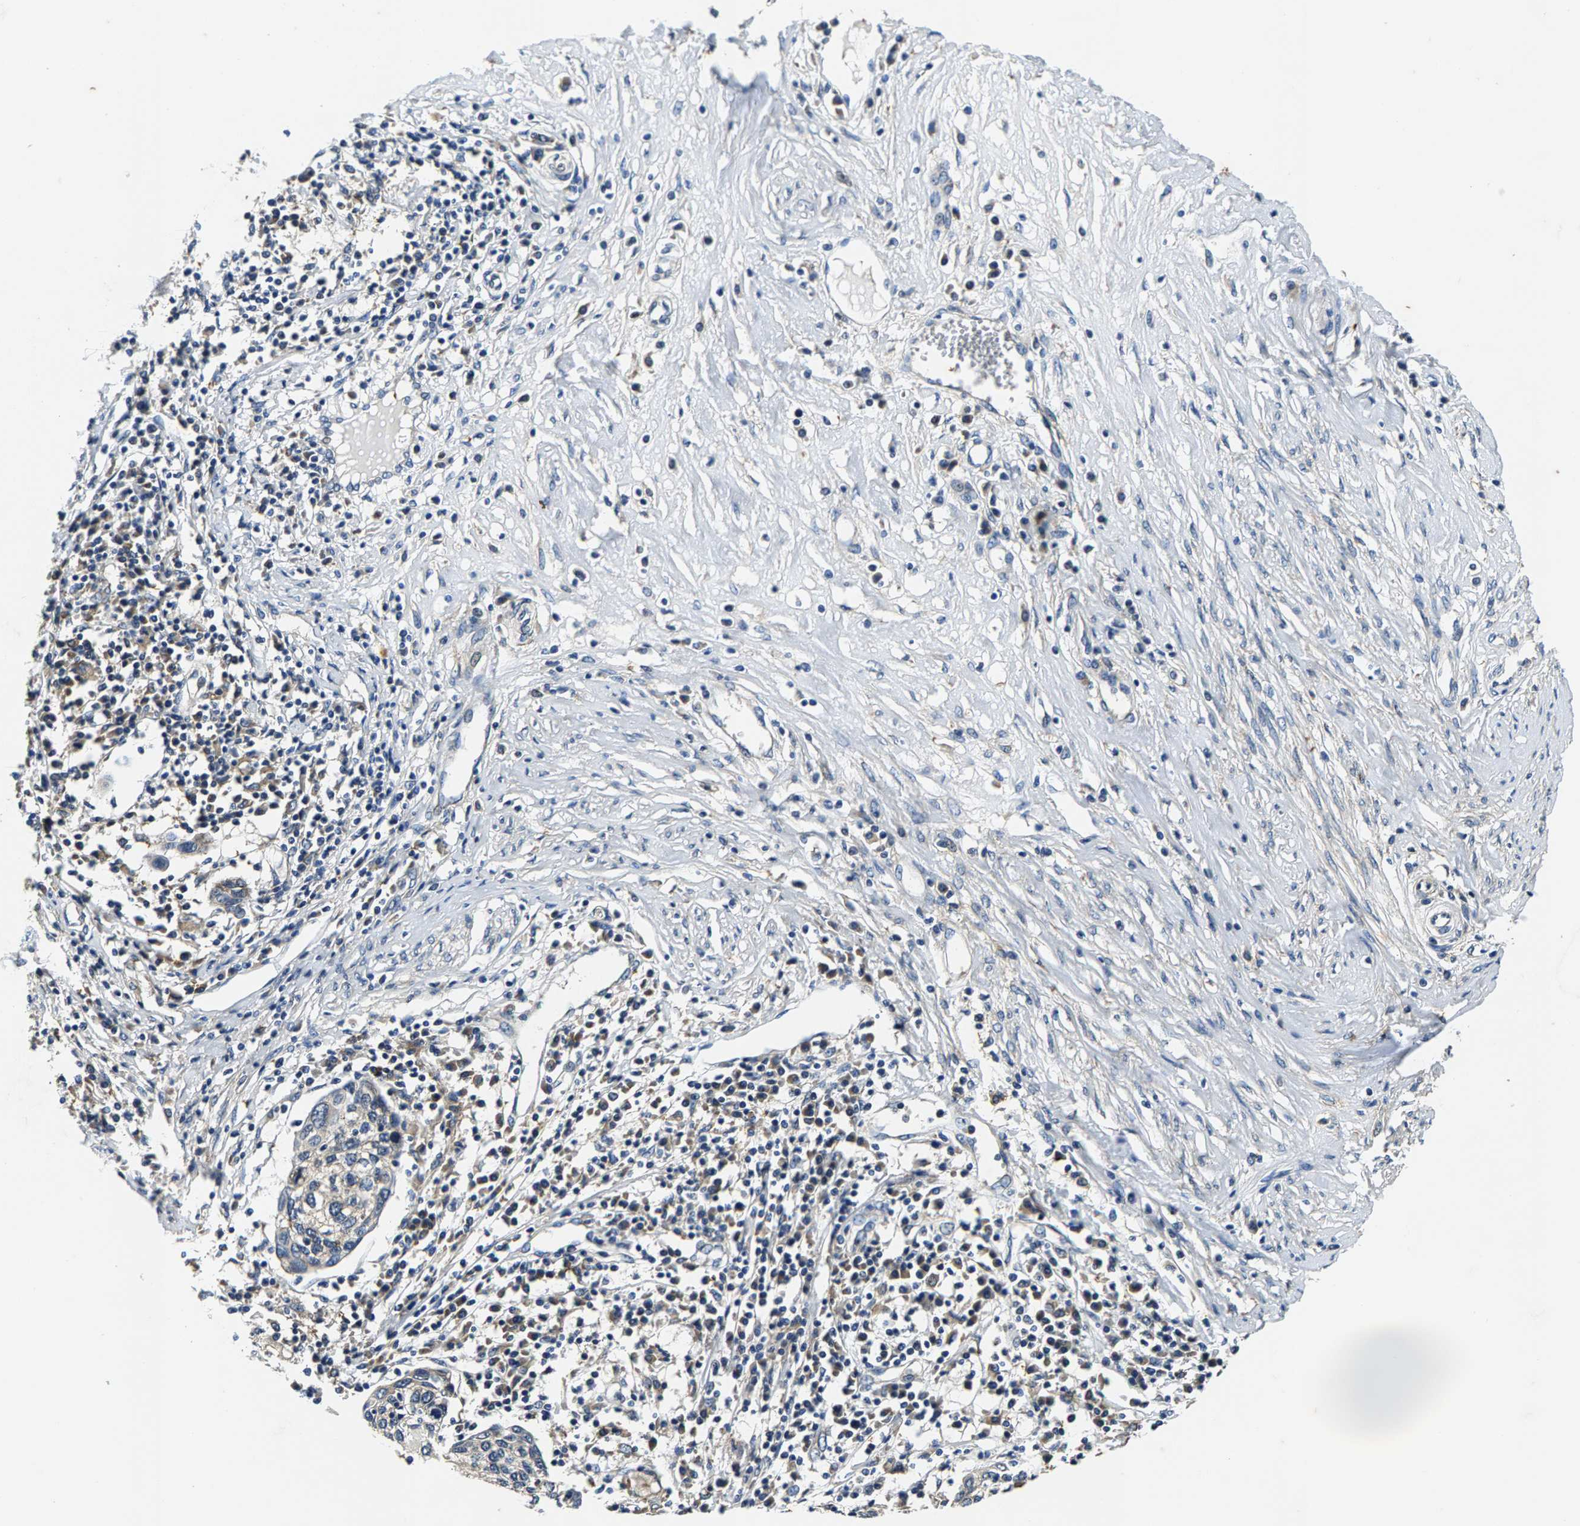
{"staining": {"intensity": "negative", "quantity": "none", "location": "none"}, "tissue": "cervical cancer", "cell_type": "Tumor cells", "image_type": "cancer", "snomed": [{"axis": "morphology", "description": "Squamous cell carcinoma, NOS"}, {"axis": "topography", "description": "Cervix"}], "caption": "High magnification brightfield microscopy of cervical squamous cell carcinoma stained with DAB (3,3'-diaminobenzidine) (brown) and counterstained with hematoxylin (blue): tumor cells show no significant expression.", "gene": "PI4KB", "patient": {"sex": "female", "age": 40}}